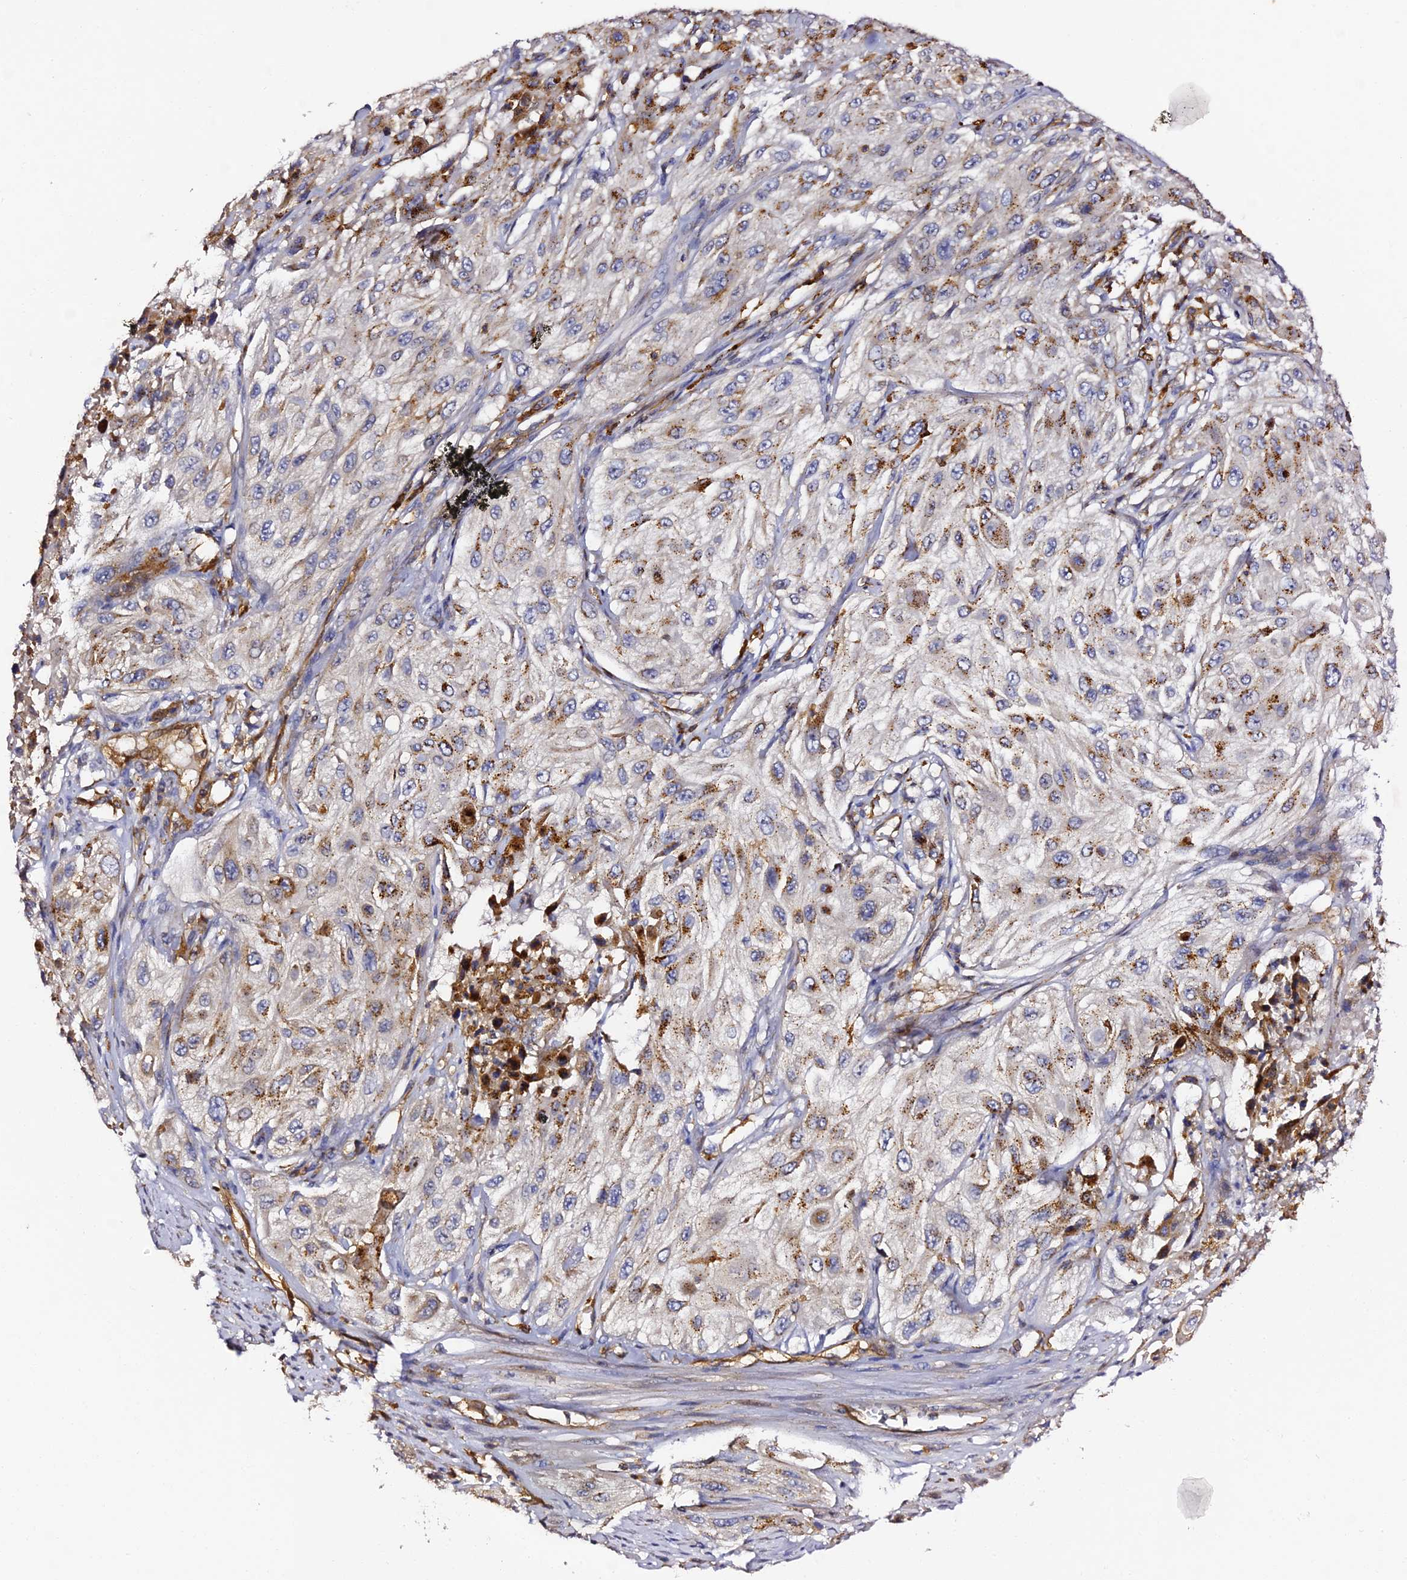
{"staining": {"intensity": "strong", "quantity": "25%-75%", "location": "cytoplasmic/membranous"}, "tissue": "cervical cancer", "cell_type": "Tumor cells", "image_type": "cancer", "snomed": [{"axis": "morphology", "description": "Squamous cell carcinoma, NOS"}, {"axis": "topography", "description": "Cervix"}], "caption": "IHC micrograph of neoplastic tissue: human cervical cancer stained using immunohistochemistry displays high levels of strong protein expression localized specifically in the cytoplasmic/membranous of tumor cells, appearing as a cytoplasmic/membranous brown color.", "gene": "TRPV2", "patient": {"sex": "female", "age": 42}}